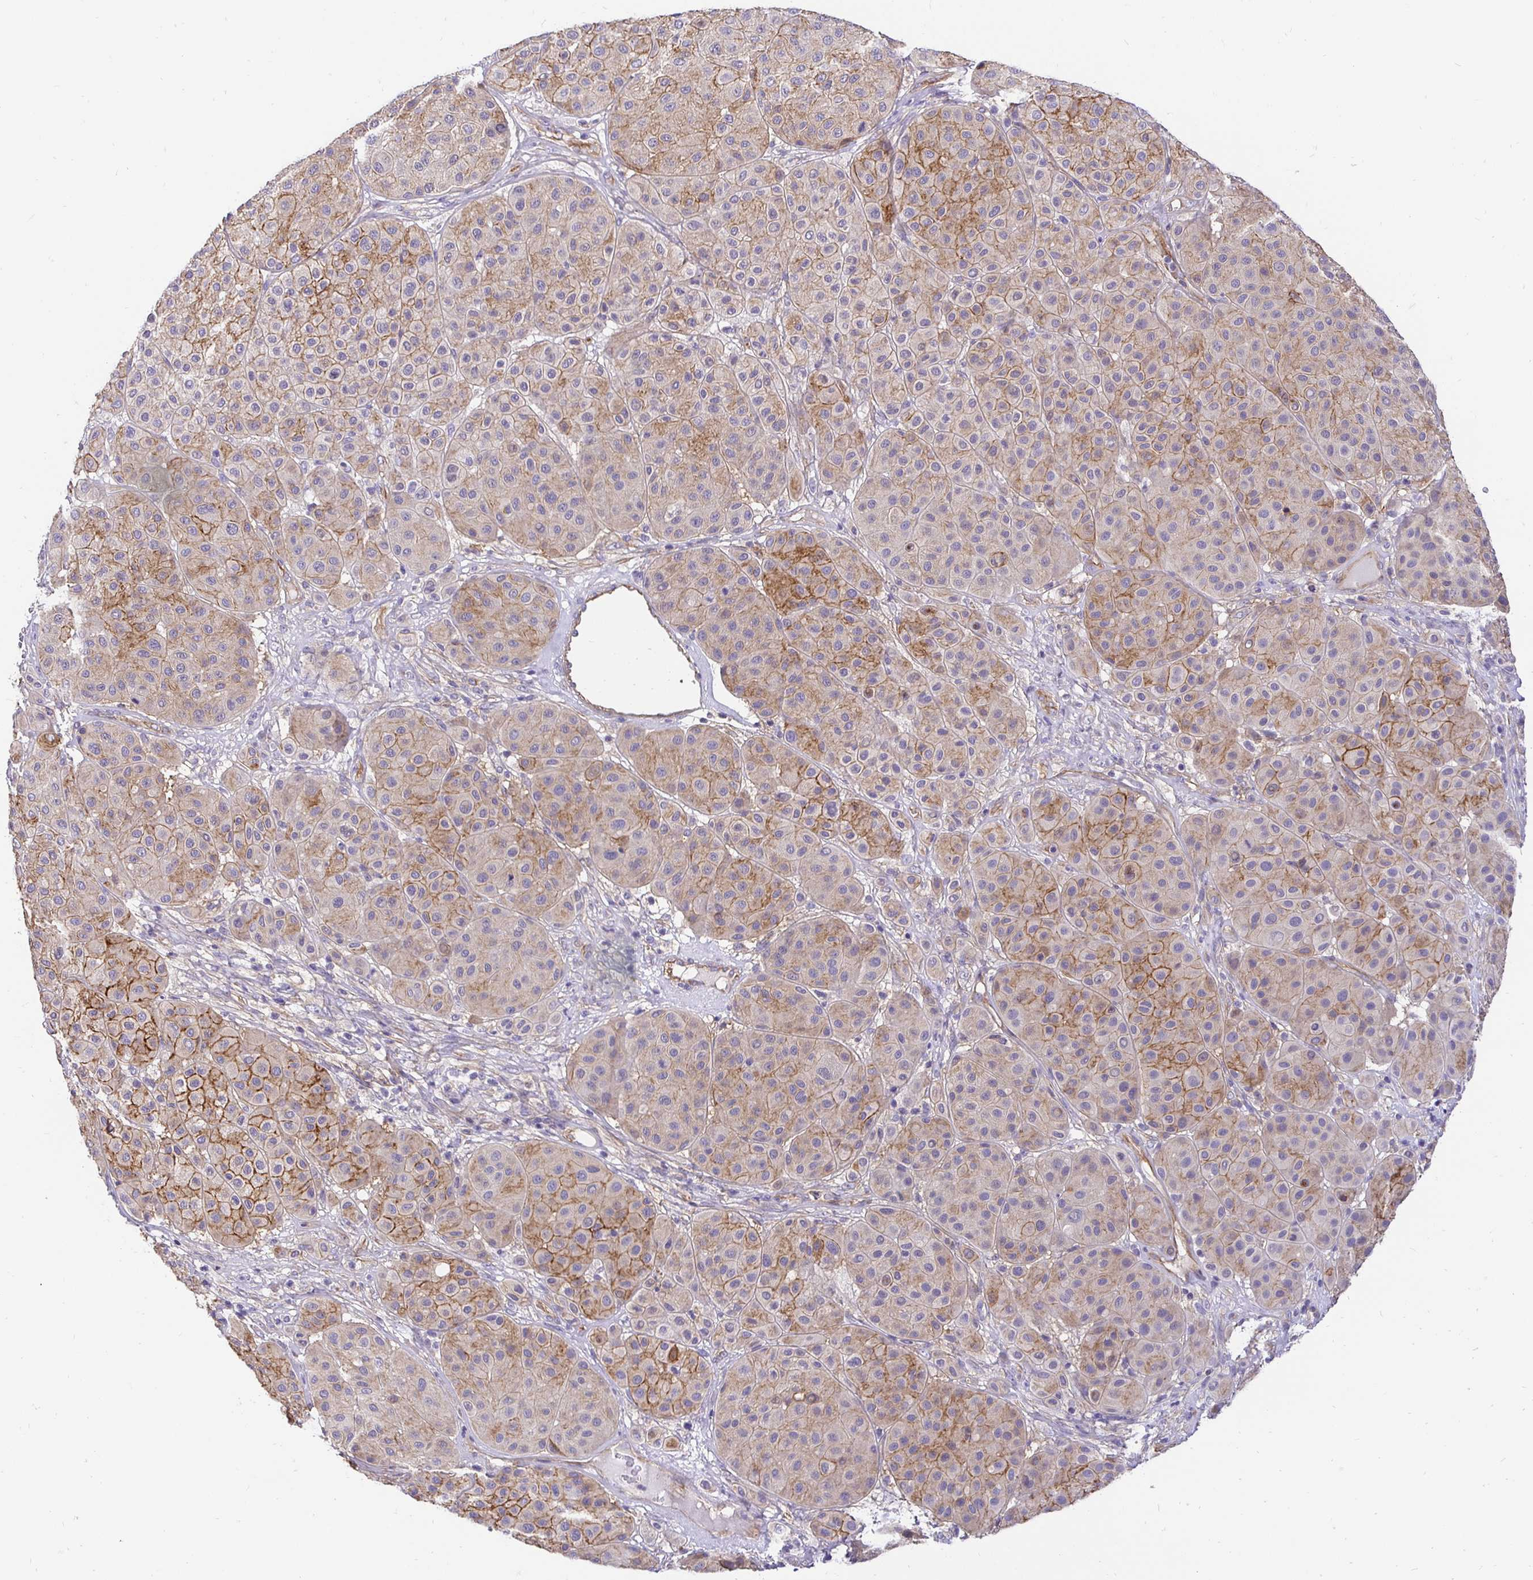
{"staining": {"intensity": "moderate", "quantity": "25%-75%", "location": "cytoplasmic/membranous"}, "tissue": "melanoma", "cell_type": "Tumor cells", "image_type": "cancer", "snomed": [{"axis": "morphology", "description": "Malignant melanoma, Metastatic site"}, {"axis": "topography", "description": "Smooth muscle"}], "caption": "The image displays a brown stain indicating the presence of a protein in the cytoplasmic/membranous of tumor cells in malignant melanoma (metastatic site). The staining was performed using DAB (3,3'-diaminobenzidine) to visualize the protein expression in brown, while the nuclei were stained in blue with hematoxylin (Magnification: 20x).", "gene": "SLC9A1", "patient": {"sex": "male", "age": 41}}